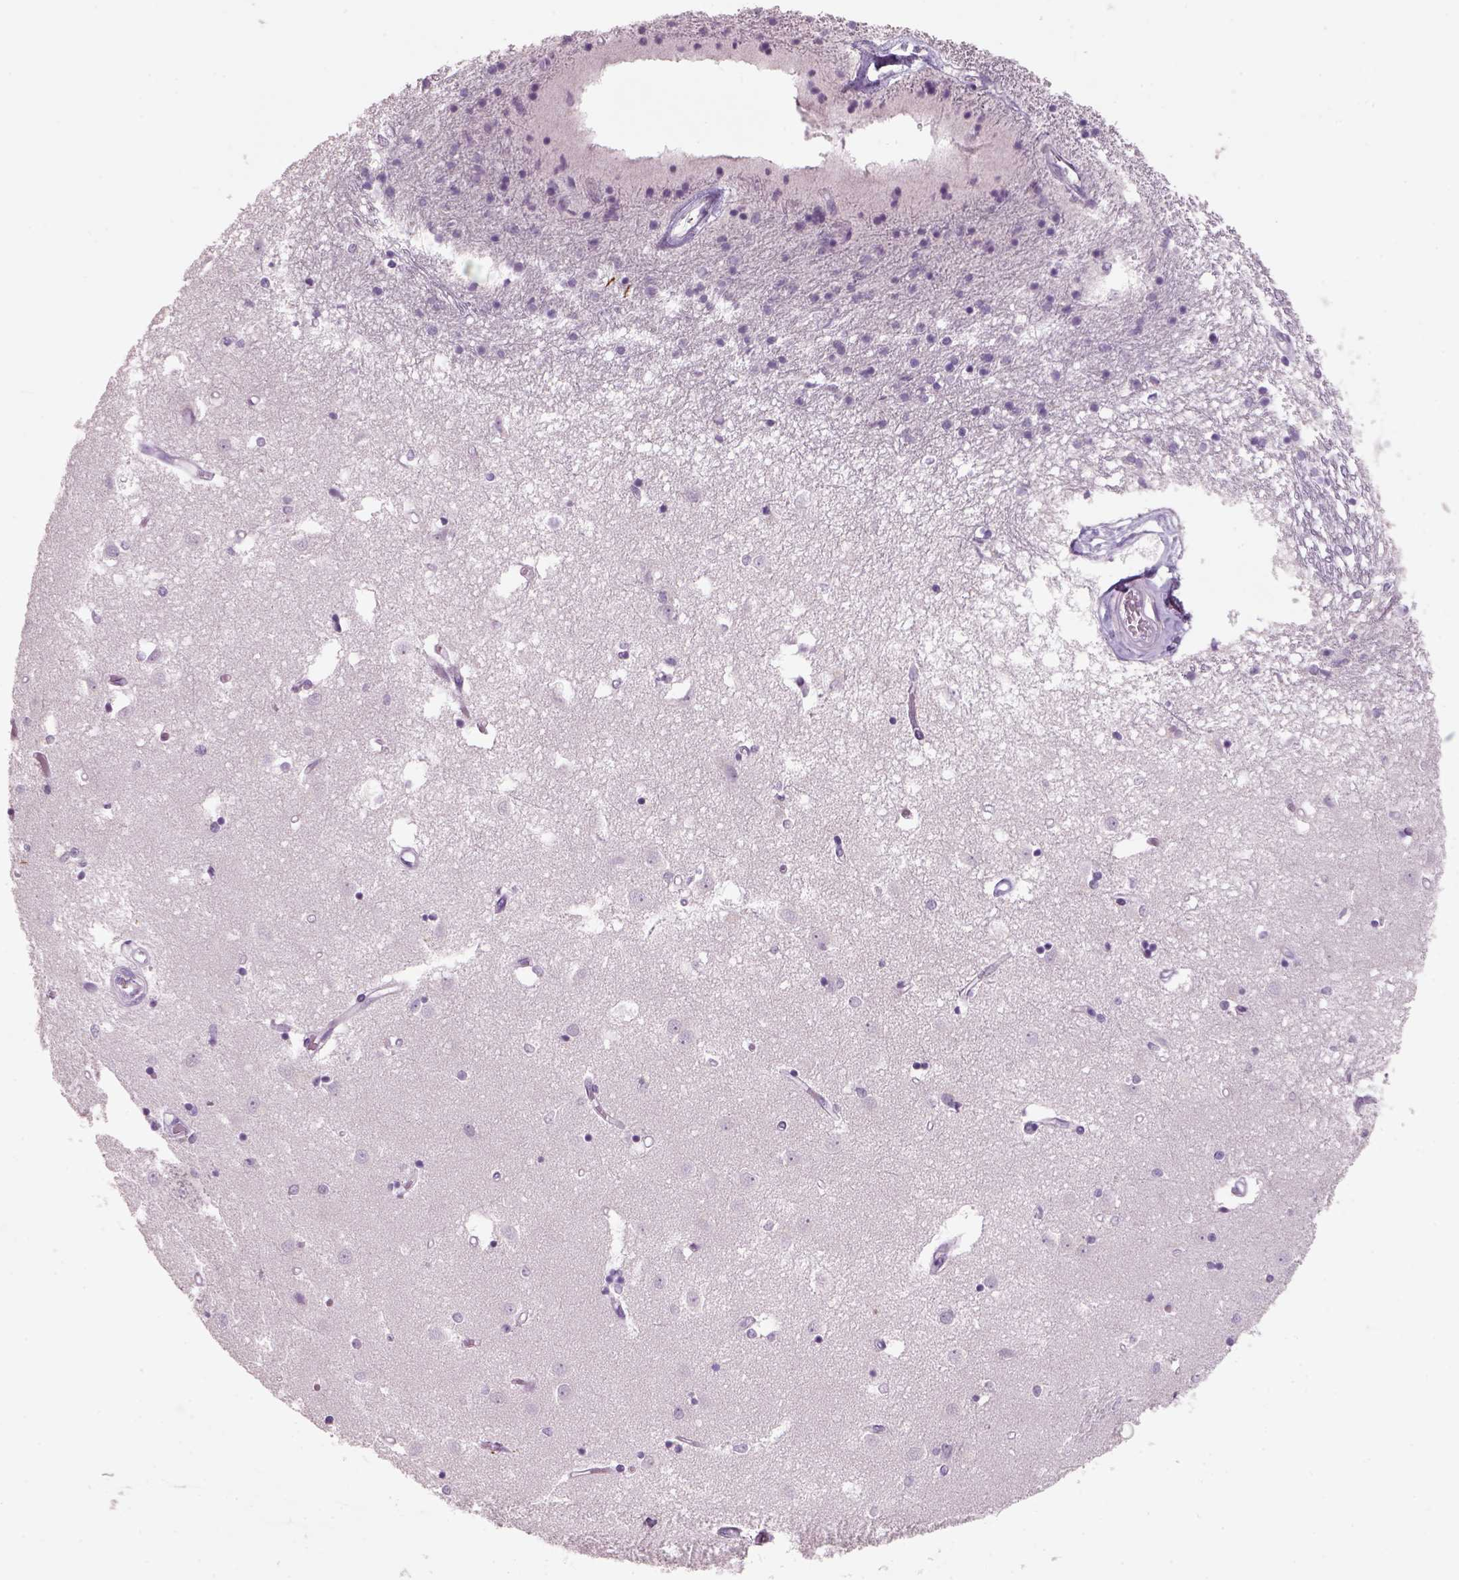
{"staining": {"intensity": "negative", "quantity": "none", "location": "none"}, "tissue": "caudate", "cell_type": "Glial cells", "image_type": "normal", "snomed": [{"axis": "morphology", "description": "Normal tissue, NOS"}, {"axis": "topography", "description": "Lateral ventricle wall"}], "caption": "IHC micrograph of unremarkable caudate: caudate stained with DAB (3,3'-diaminobenzidine) exhibits no significant protein expression in glial cells.", "gene": "SLC6A2", "patient": {"sex": "male", "age": 54}}